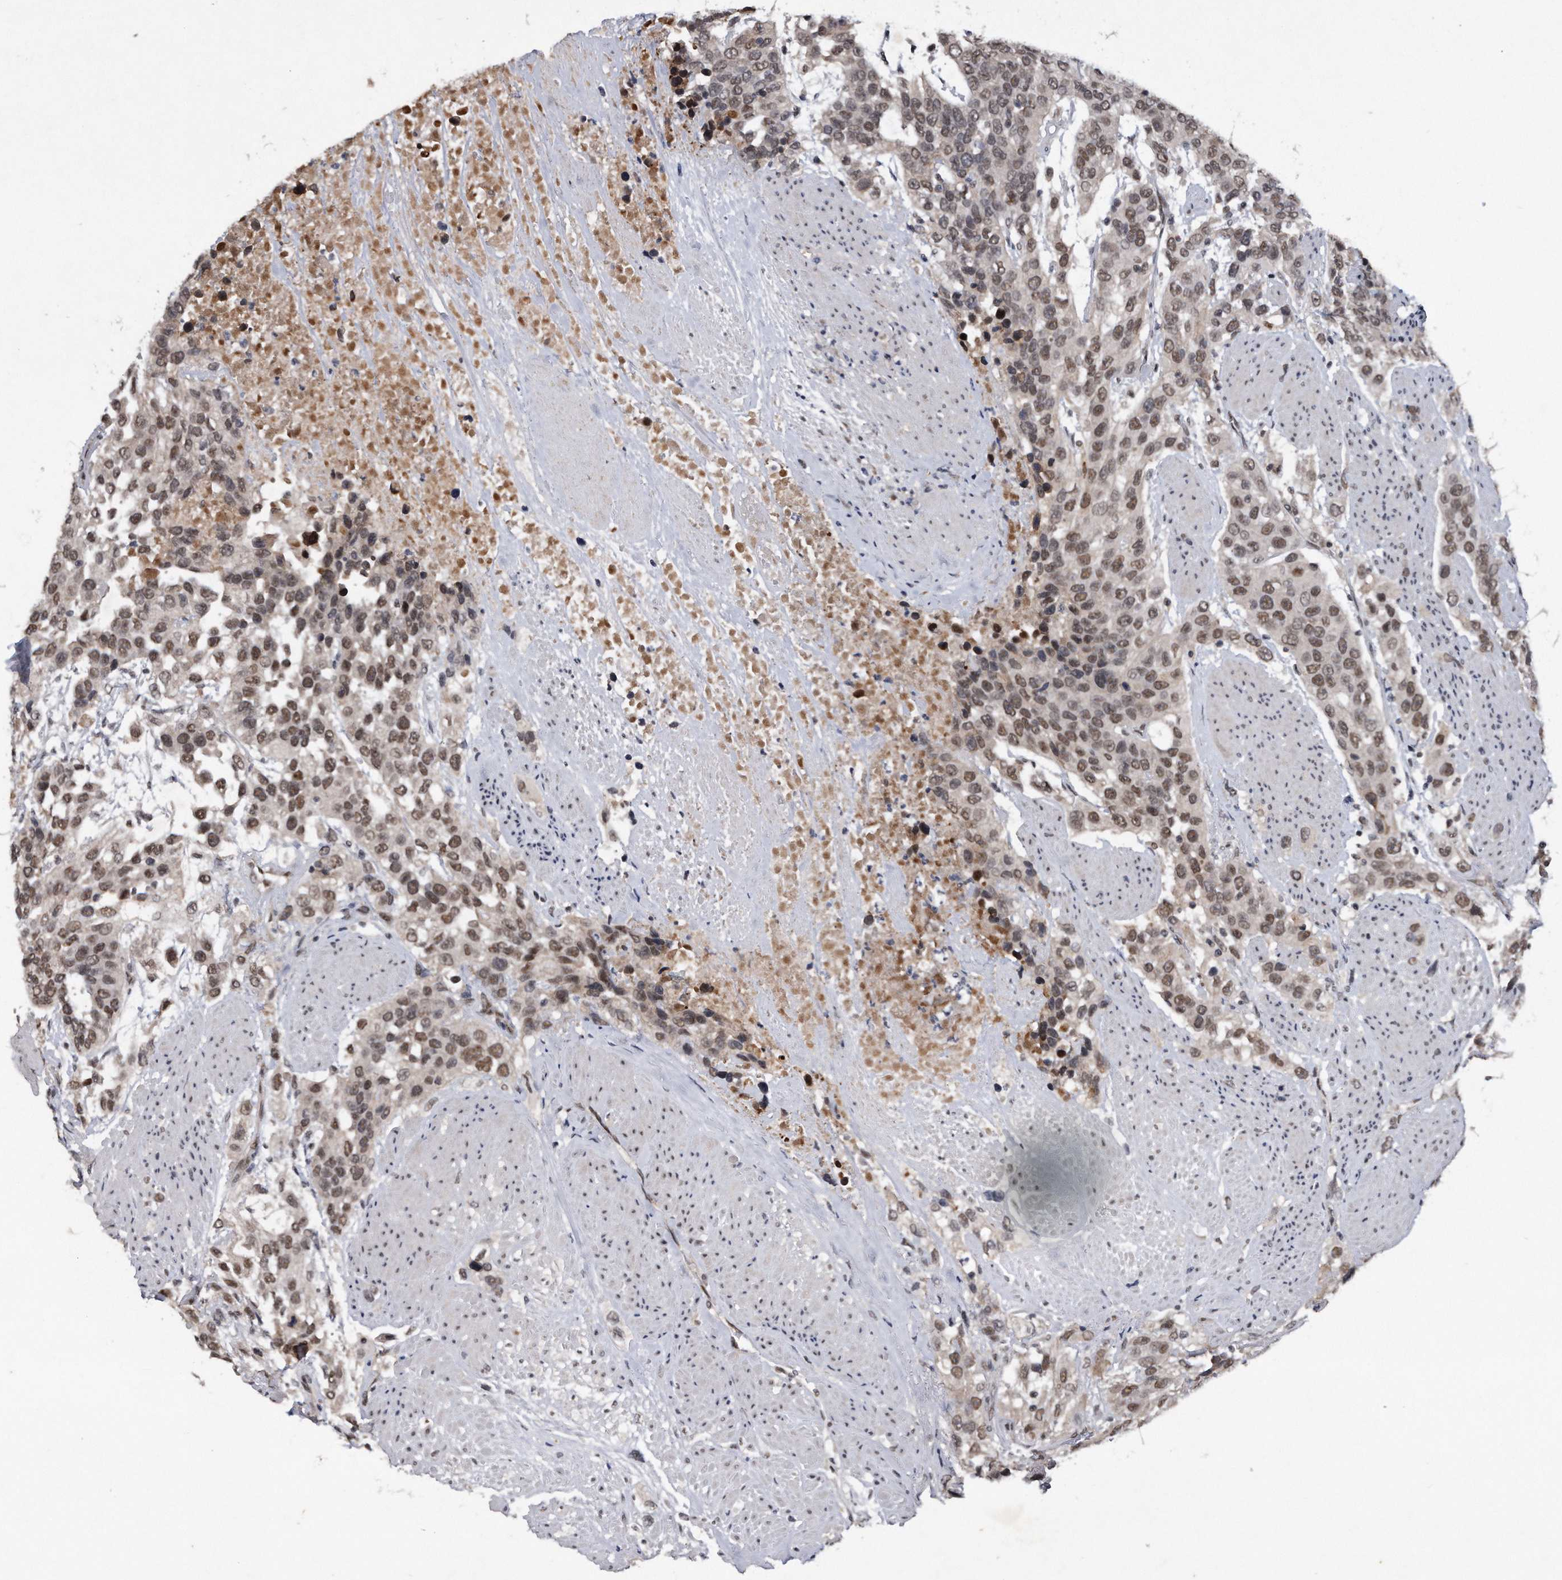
{"staining": {"intensity": "moderate", "quantity": ">75%", "location": "nuclear"}, "tissue": "urothelial cancer", "cell_type": "Tumor cells", "image_type": "cancer", "snomed": [{"axis": "morphology", "description": "Urothelial carcinoma, High grade"}, {"axis": "topography", "description": "Urinary bladder"}], "caption": "Urothelial cancer stained with a protein marker displays moderate staining in tumor cells.", "gene": "VIRMA", "patient": {"sex": "female", "age": 80}}